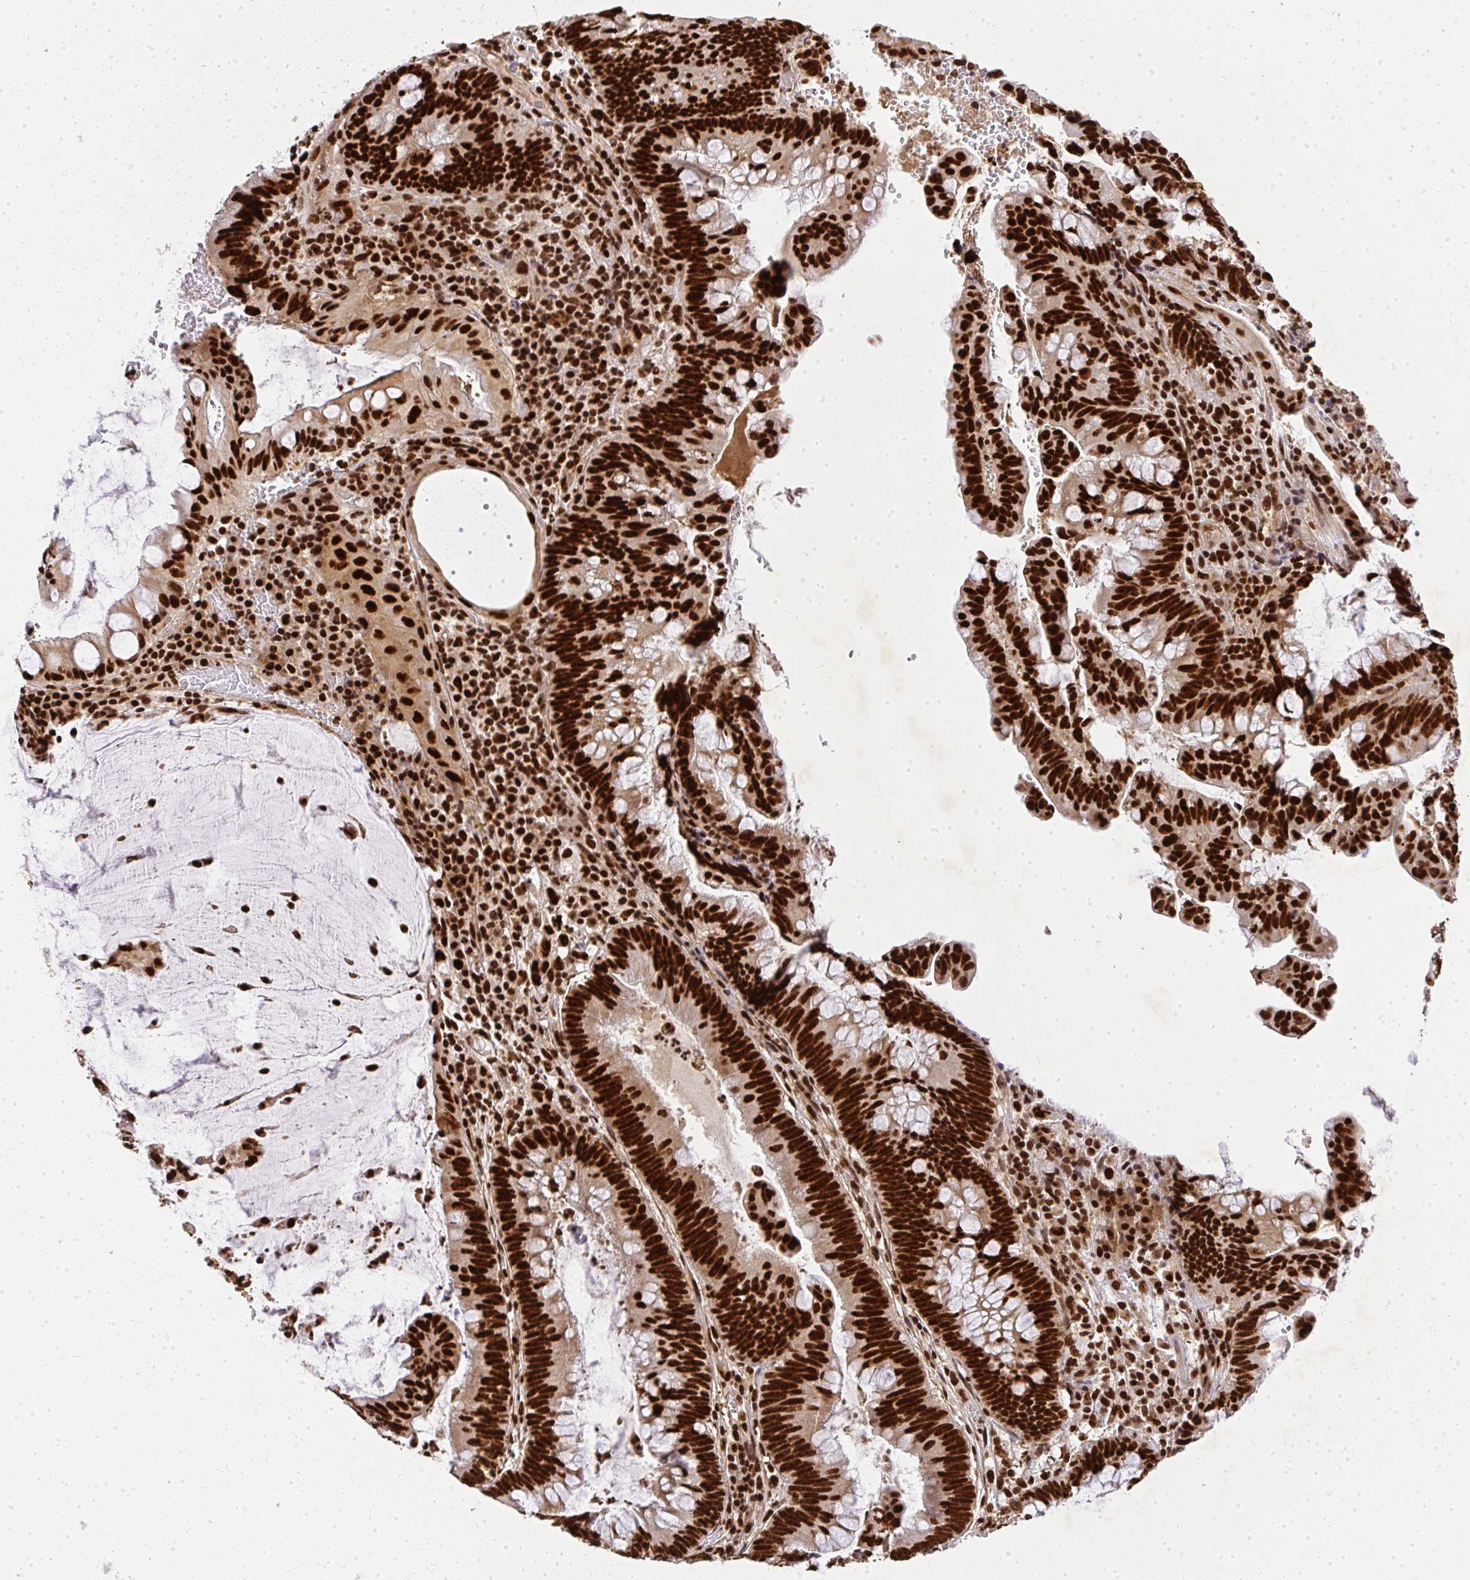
{"staining": {"intensity": "strong", "quantity": ">75%", "location": "nuclear"}, "tissue": "colorectal cancer", "cell_type": "Tumor cells", "image_type": "cancer", "snomed": [{"axis": "morphology", "description": "Adenocarcinoma, NOS"}, {"axis": "topography", "description": "Colon"}], "caption": "Immunohistochemistry of human colorectal cancer reveals high levels of strong nuclear expression in approximately >75% of tumor cells.", "gene": "U2AF1", "patient": {"sex": "male", "age": 62}}